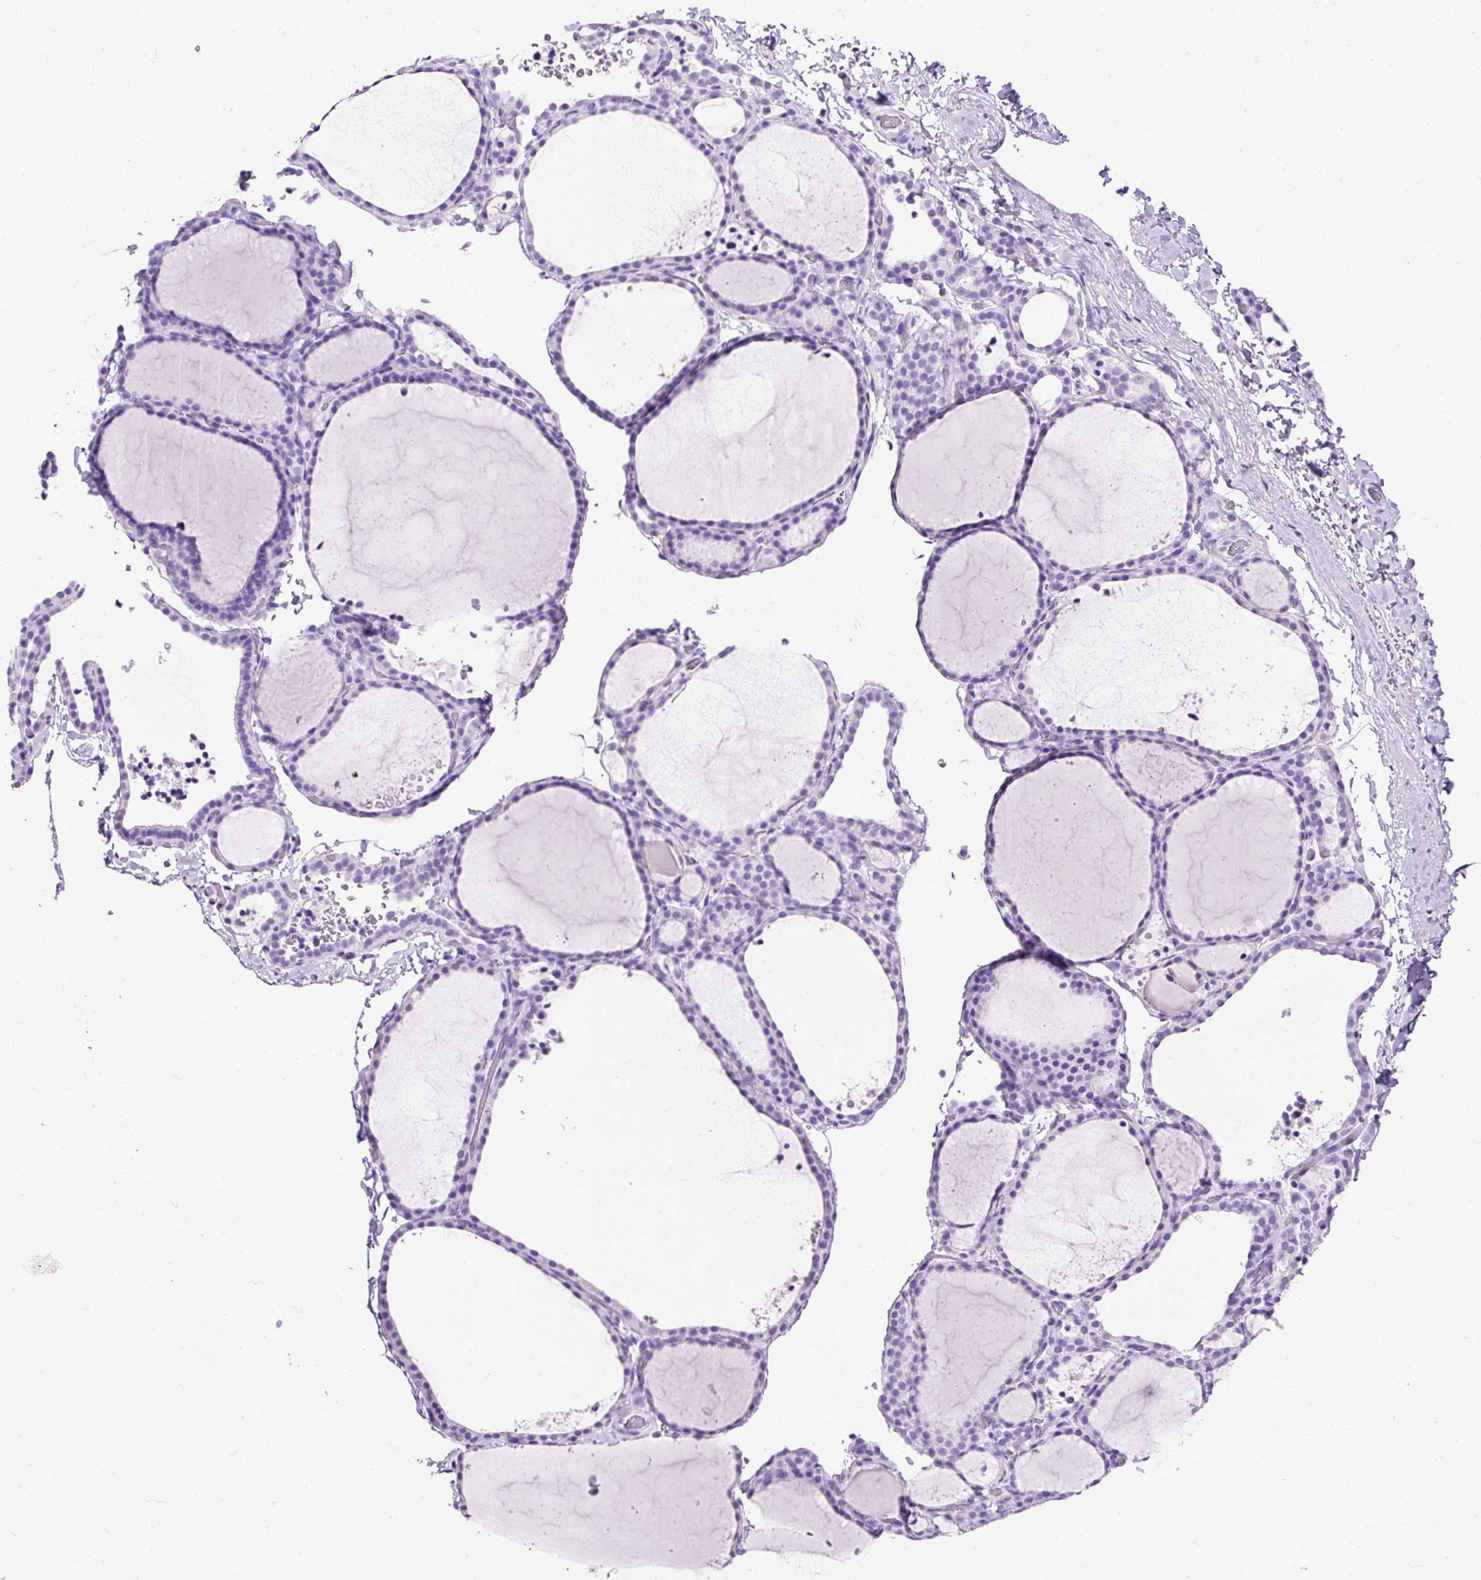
{"staining": {"intensity": "negative", "quantity": "none", "location": "none"}, "tissue": "thyroid gland", "cell_type": "Glandular cells", "image_type": "normal", "snomed": [{"axis": "morphology", "description": "Normal tissue, NOS"}, {"axis": "topography", "description": "Thyroid gland"}], "caption": "IHC of normal human thyroid gland reveals no expression in glandular cells.", "gene": "NTS", "patient": {"sex": "female", "age": 22}}